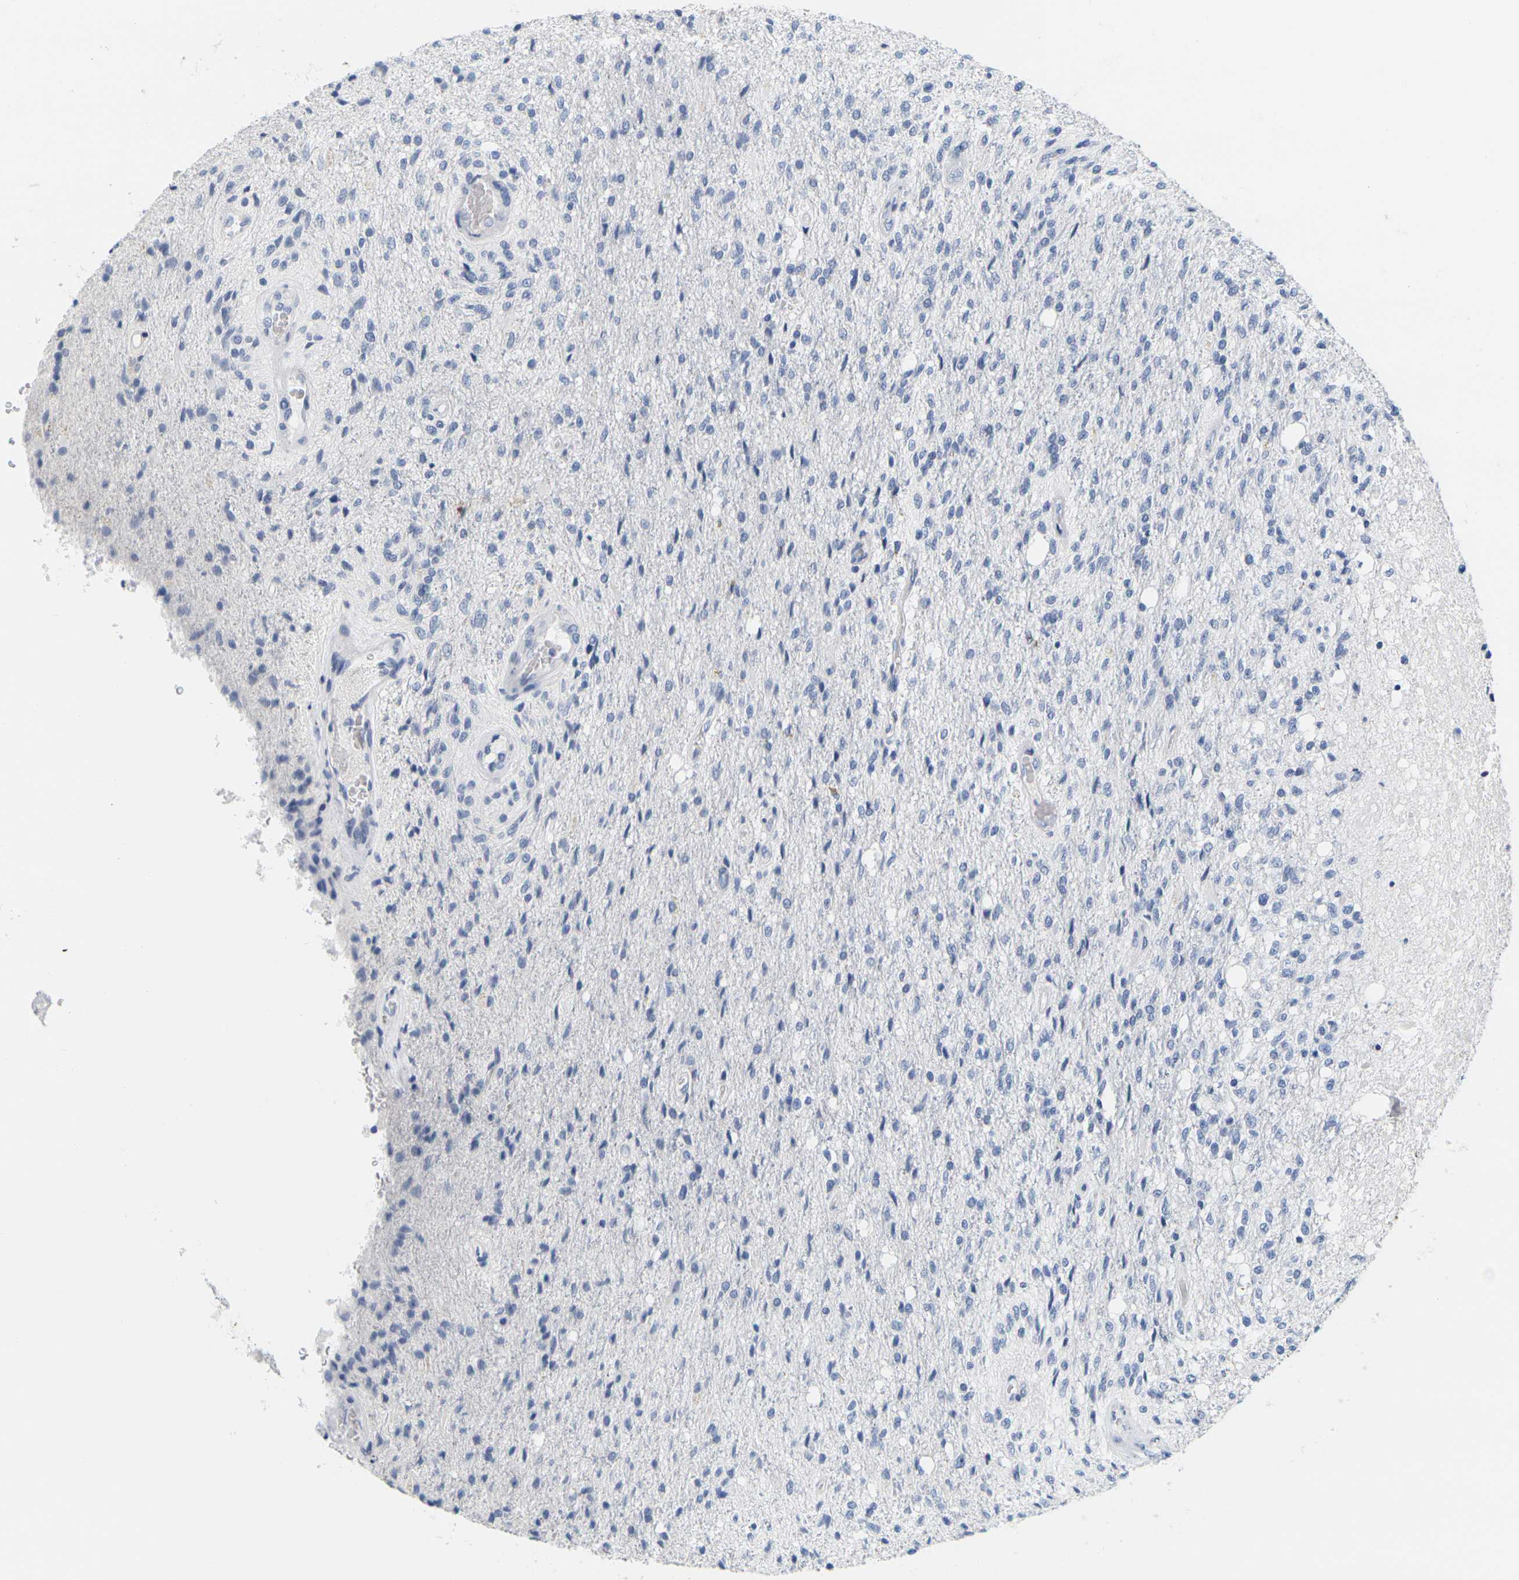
{"staining": {"intensity": "negative", "quantity": "none", "location": "none"}, "tissue": "glioma", "cell_type": "Tumor cells", "image_type": "cancer", "snomed": [{"axis": "morphology", "description": "Normal tissue, NOS"}, {"axis": "morphology", "description": "Glioma, malignant, High grade"}, {"axis": "topography", "description": "Cerebral cortex"}], "caption": "IHC of human glioma exhibits no positivity in tumor cells.", "gene": "HLA-DOB", "patient": {"sex": "male", "age": 77}}